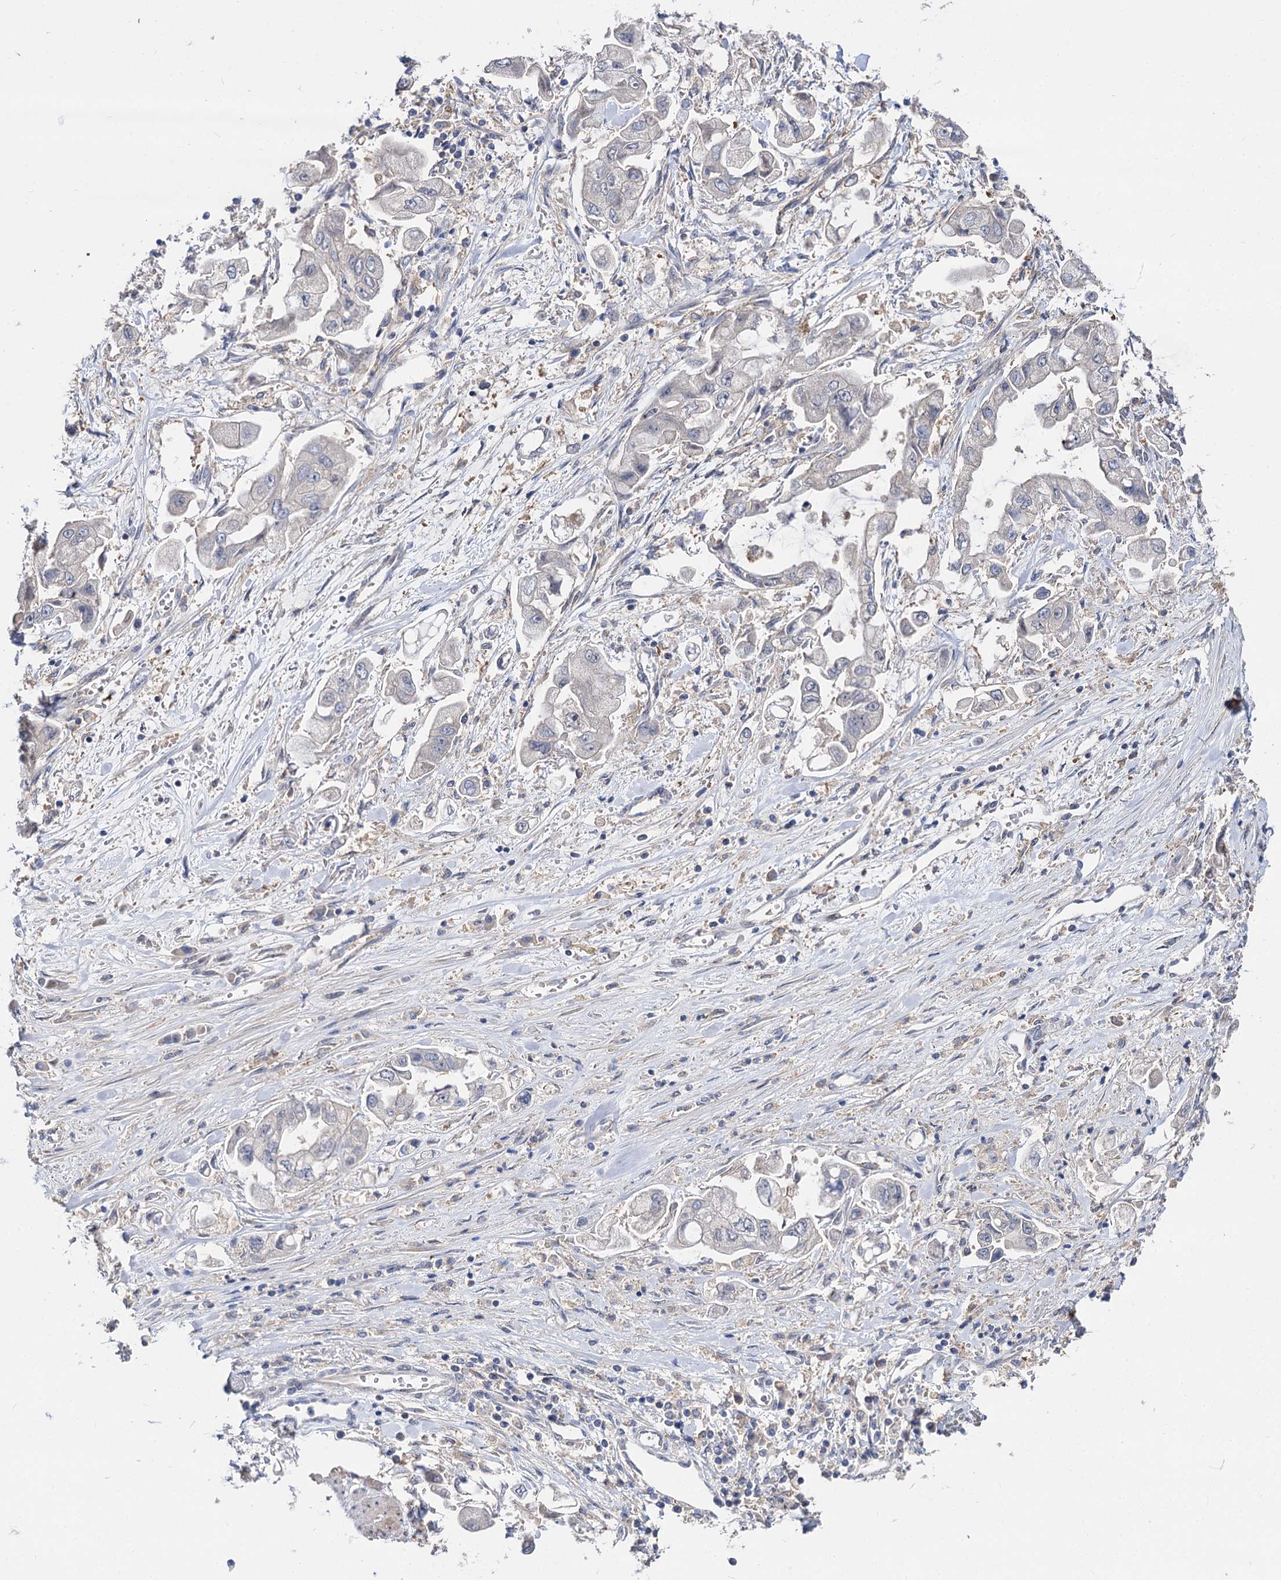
{"staining": {"intensity": "negative", "quantity": "none", "location": "none"}, "tissue": "stomach cancer", "cell_type": "Tumor cells", "image_type": "cancer", "snomed": [{"axis": "morphology", "description": "Adenocarcinoma, NOS"}, {"axis": "topography", "description": "Stomach"}], "caption": "The image demonstrates no staining of tumor cells in stomach adenocarcinoma.", "gene": "NEK10", "patient": {"sex": "male", "age": 62}}